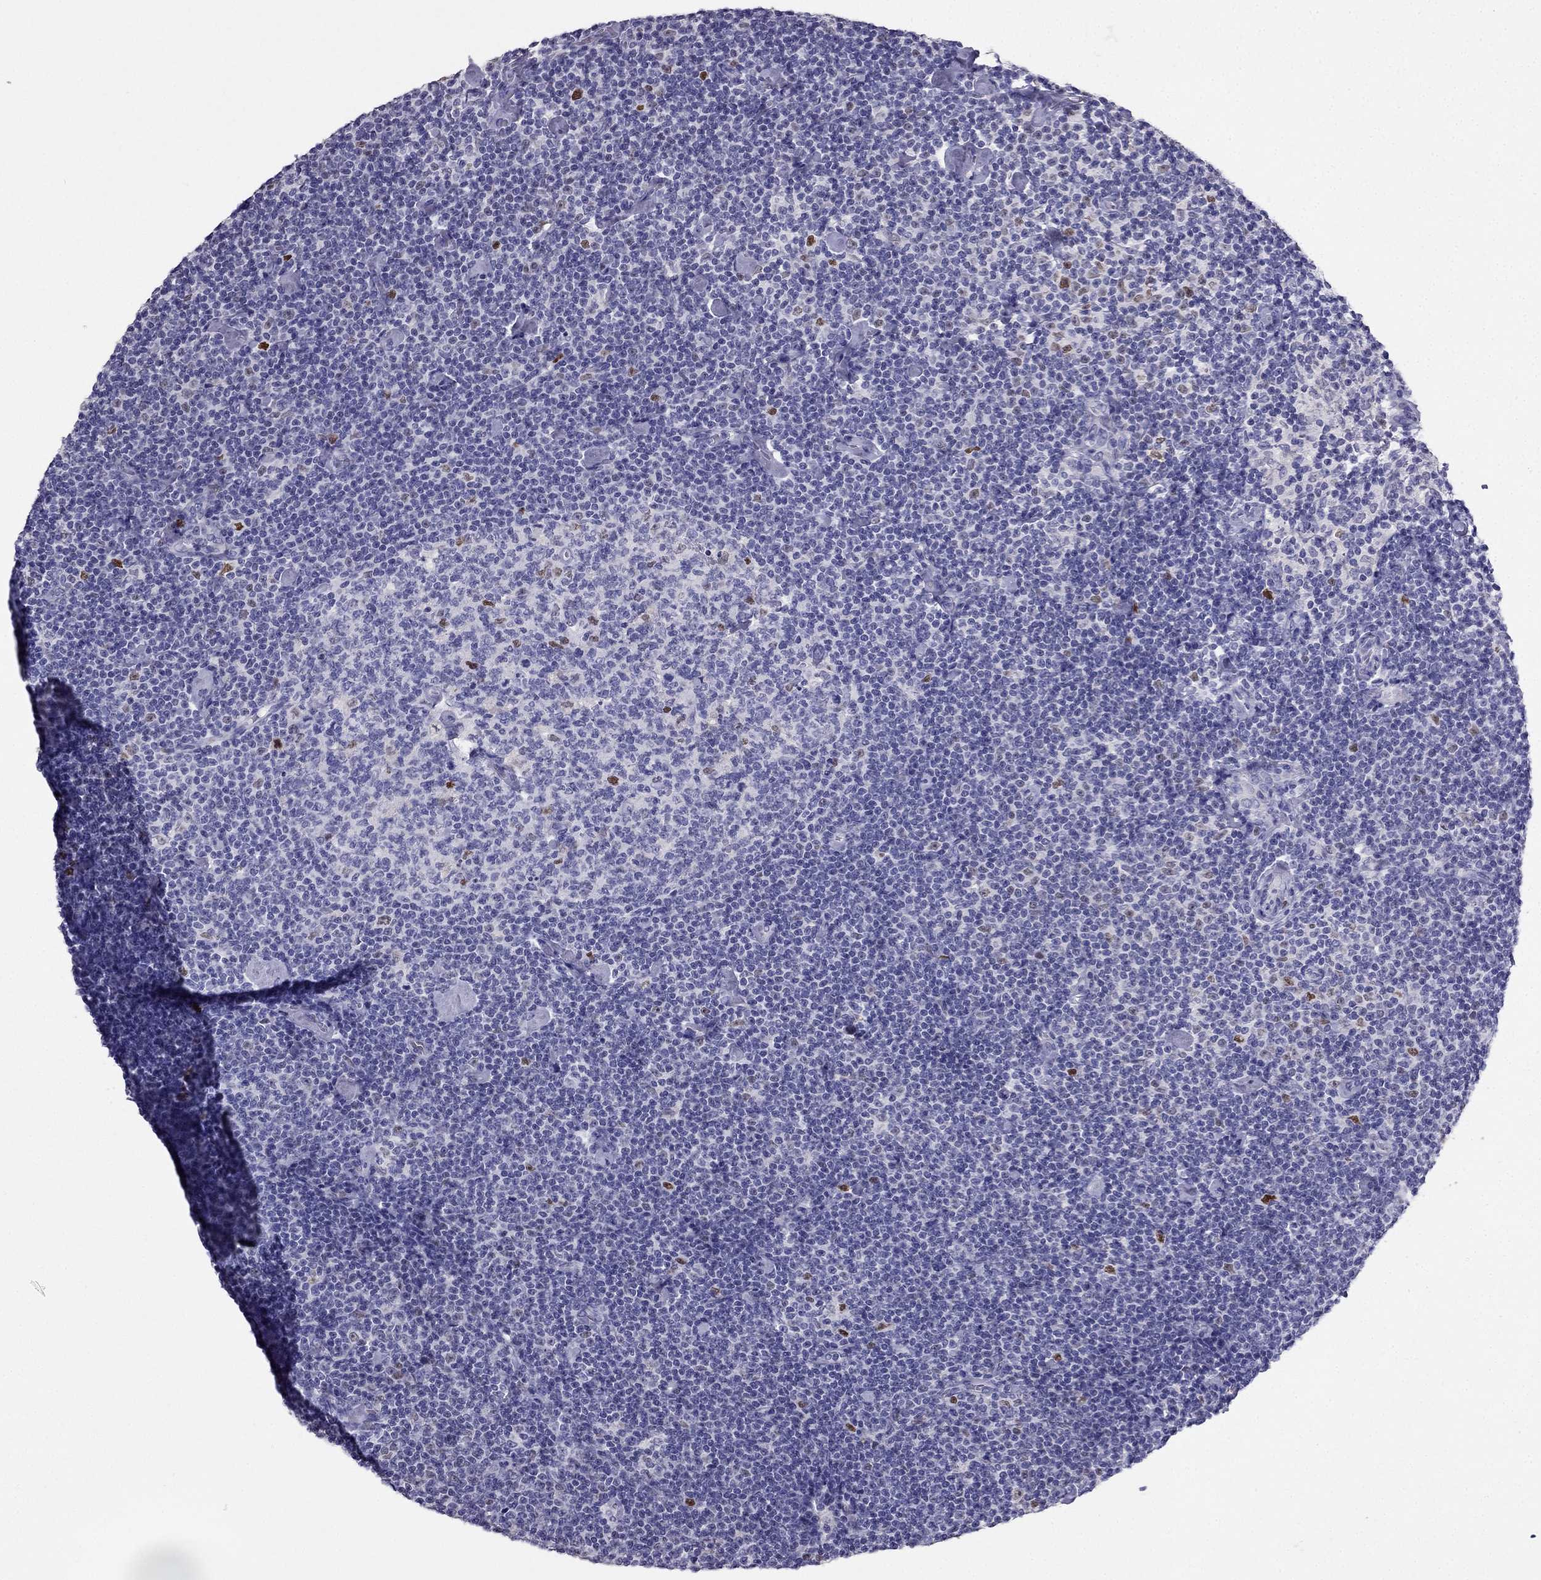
{"staining": {"intensity": "negative", "quantity": "none", "location": "none"}, "tissue": "lymphoma", "cell_type": "Tumor cells", "image_type": "cancer", "snomed": [{"axis": "morphology", "description": "Malignant lymphoma, non-Hodgkin's type, Low grade"}, {"axis": "topography", "description": "Lymph node"}], "caption": "Immunohistochemistry histopathology image of human malignant lymphoma, non-Hodgkin's type (low-grade) stained for a protein (brown), which demonstrates no positivity in tumor cells. The staining was performed using DAB (3,3'-diaminobenzidine) to visualize the protein expression in brown, while the nuclei were stained in blue with hematoxylin (Magnification: 20x).", "gene": "ARID3A", "patient": {"sex": "male", "age": 81}}